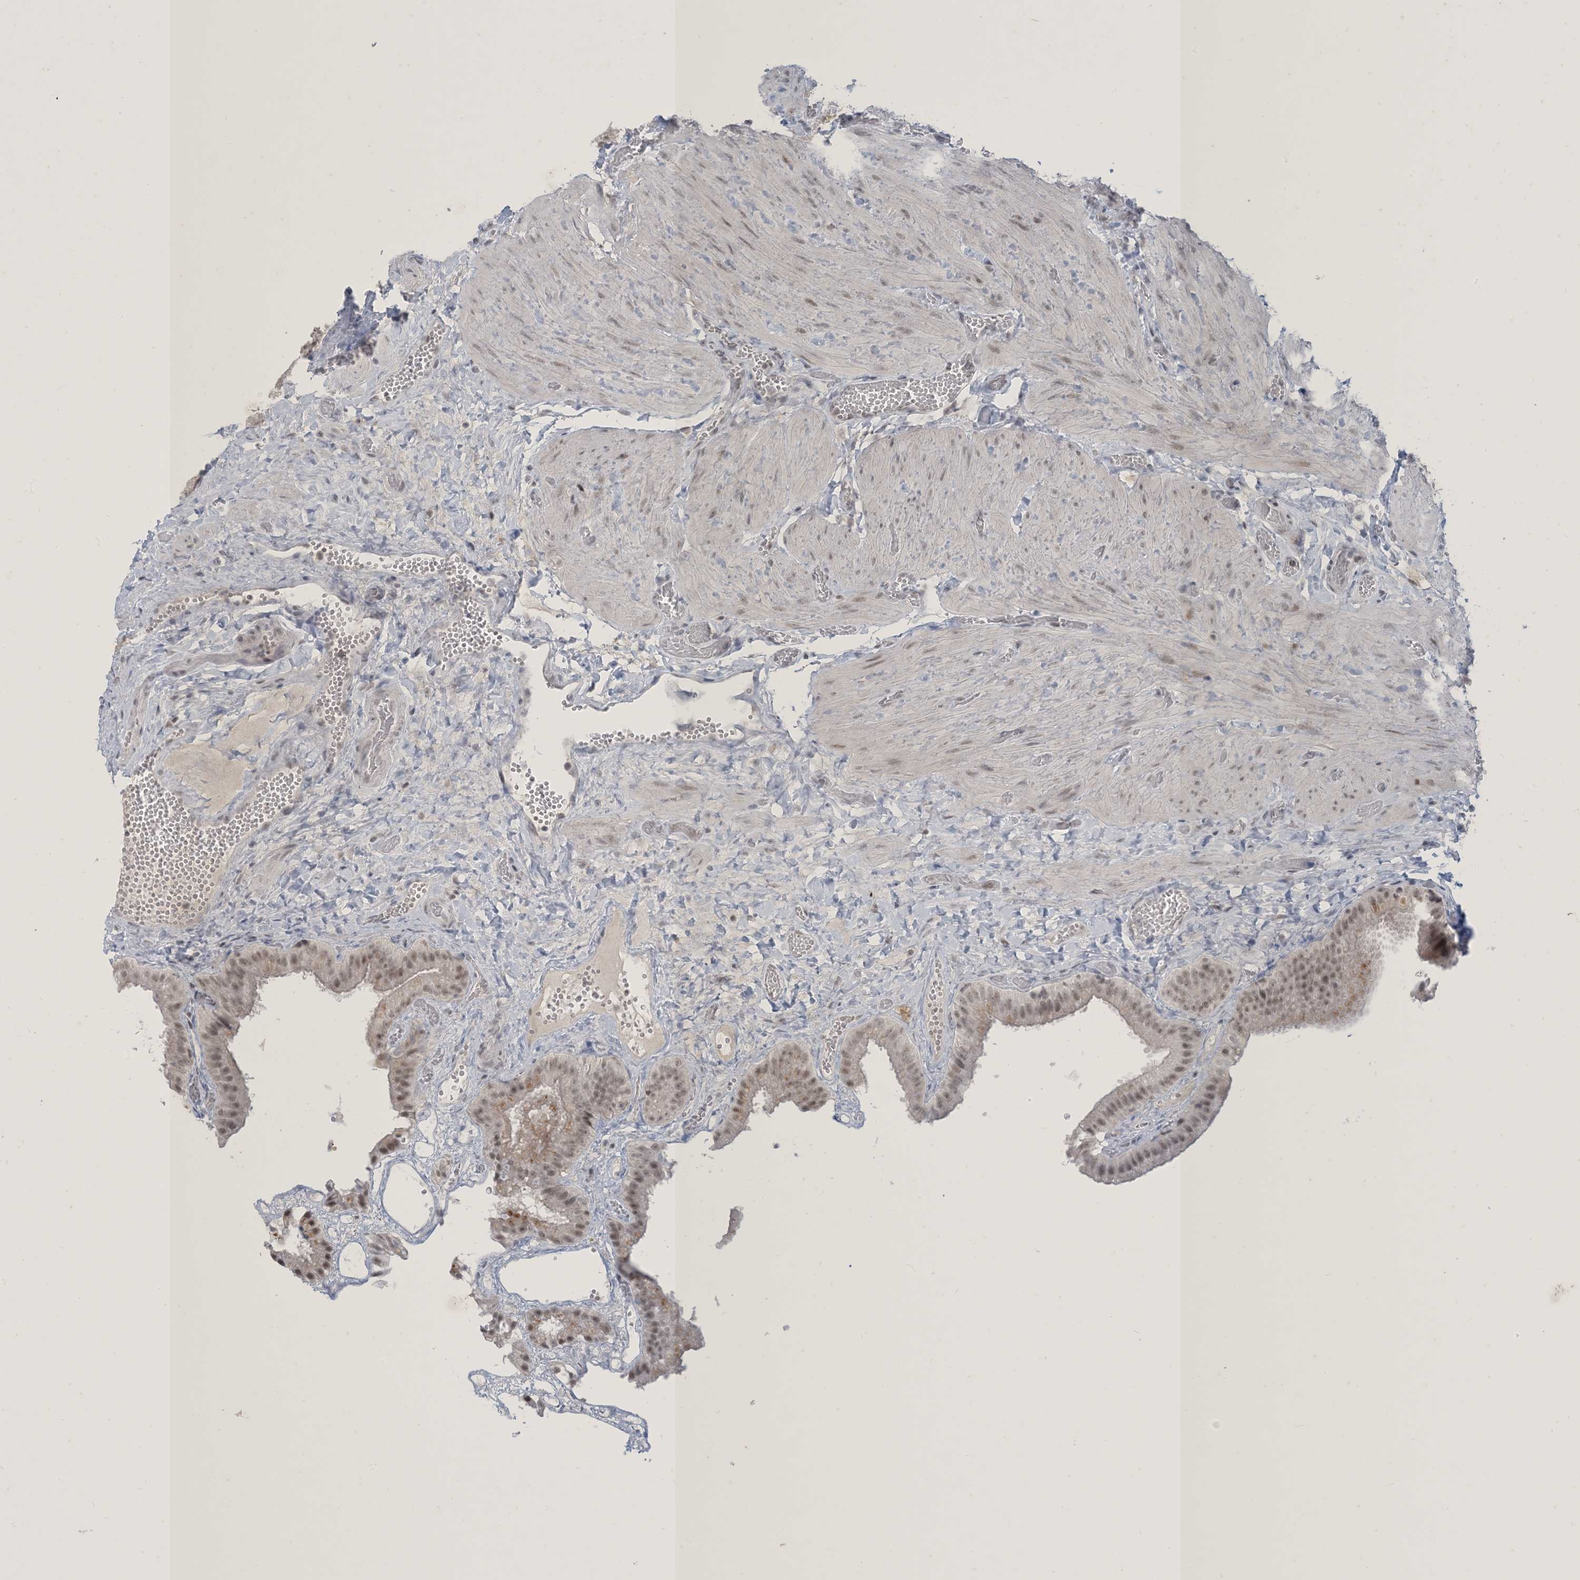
{"staining": {"intensity": "weak", "quantity": ">75%", "location": "nuclear"}, "tissue": "gallbladder", "cell_type": "Glandular cells", "image_type": "normal", "snomed": [{"axis": "morphology", "description": "Normal tissue, NOS"}, {"axis": "topography", "description": "Gallbladder"}], "caption": "Immunohistochemical staining of unremarkable gallbladder exhibits low levels of weak nuclear staining in approximately >75% of glandular cells. (Brightfield microscopy of DAB IHC at high magnification).", "gene": "ZNF674", "patient": {"sex": "female", "age": 64}}